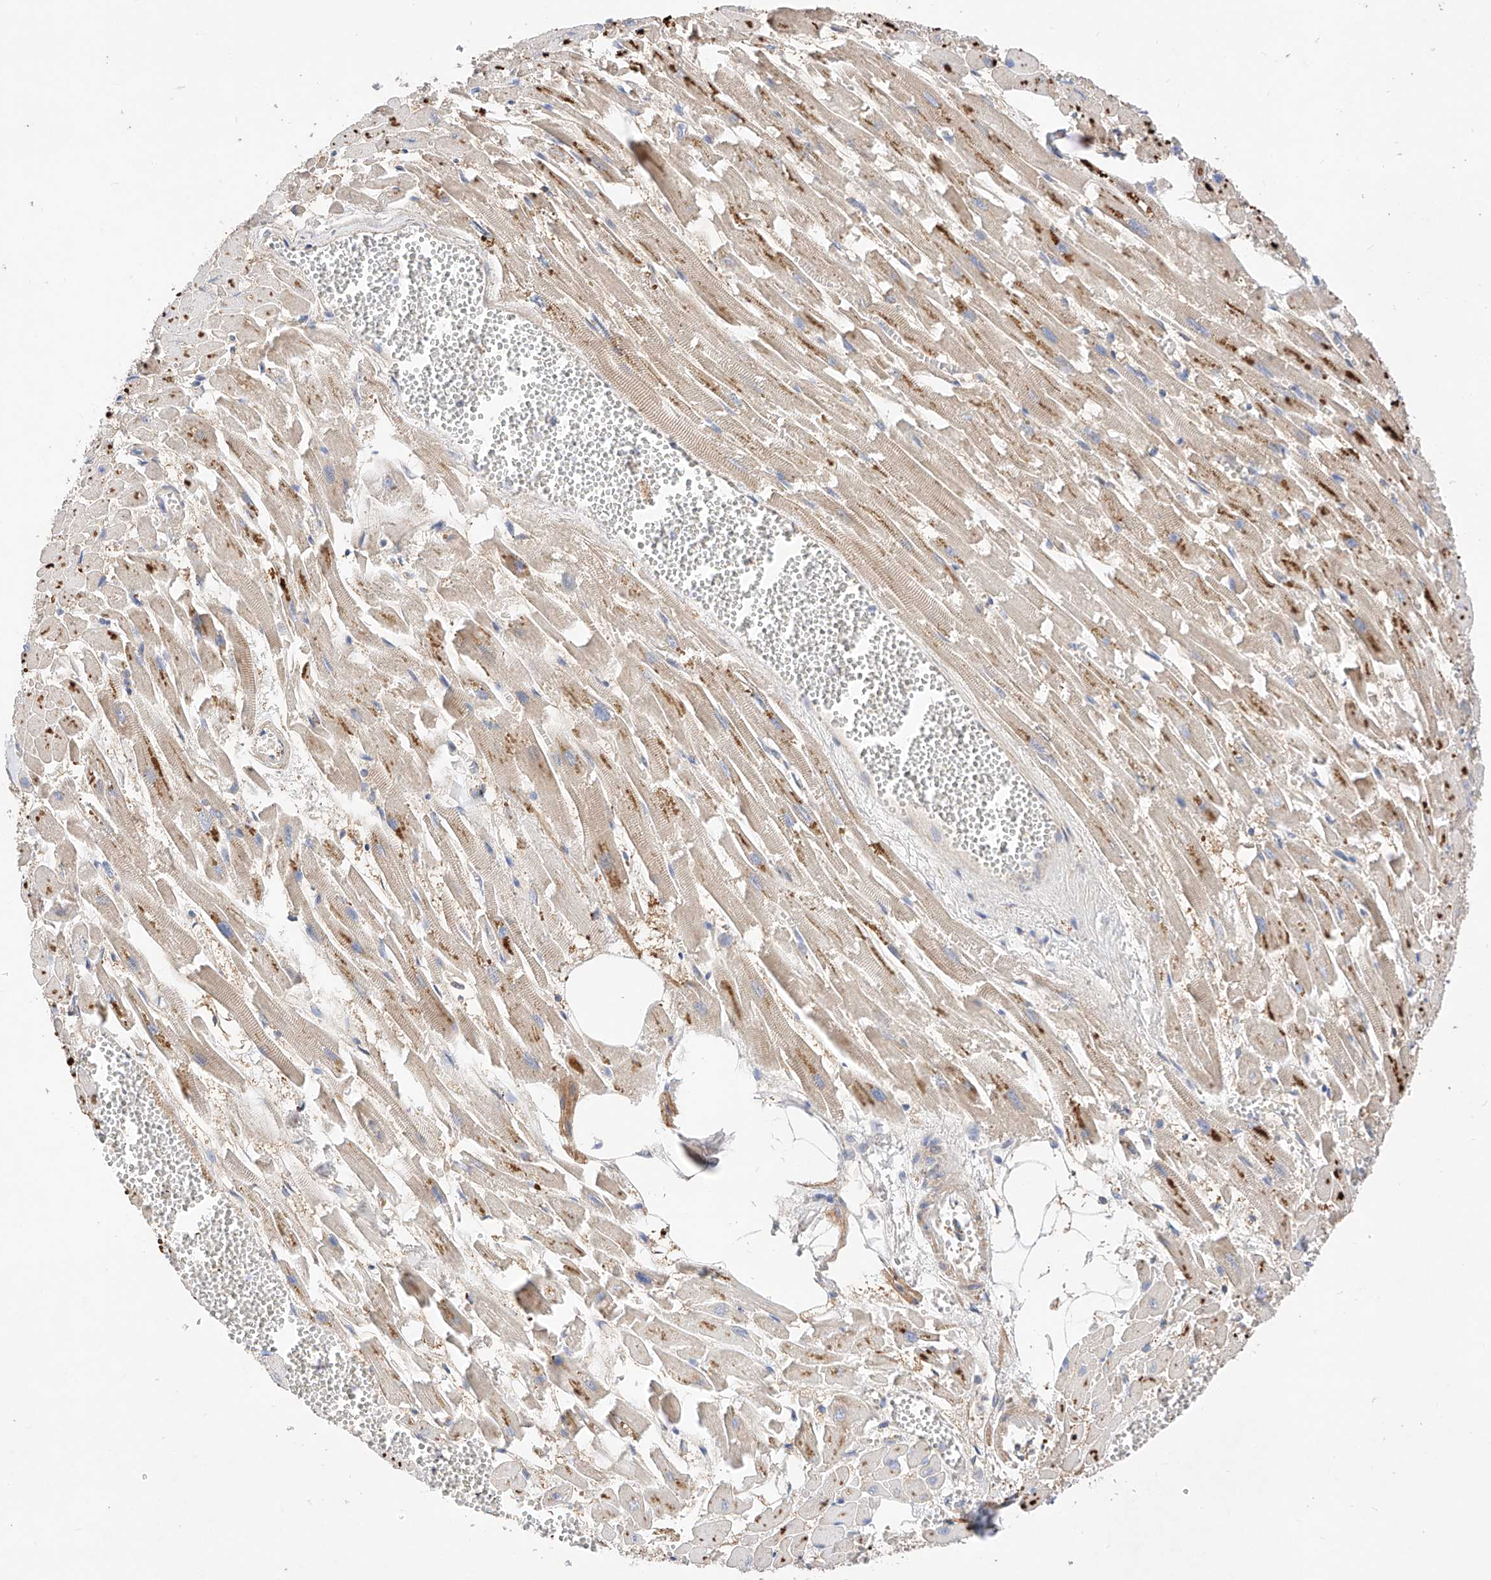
{"staining": {"intensity": "moderate", "quantity": ">75%", "location": "cytoplasmic/membranous"}, "tissue": "heart muscle", "cell_type": "Cardiomyocytes", "image_type": "normal", "snomed": [{"axis": "morphology", "description": "Normal tissue, NOS"}, {"axis": "topography", "description": "Heart"}], "caption": "Approximately >75% of cardiomyocytes in normal heart muscle show moderate cytoplasmic/membranous protein positivity as visualized by brown immunohistochemical staining.", "gene": "ZSCAN4", "patient": {"sex": "female", "age": 64}}